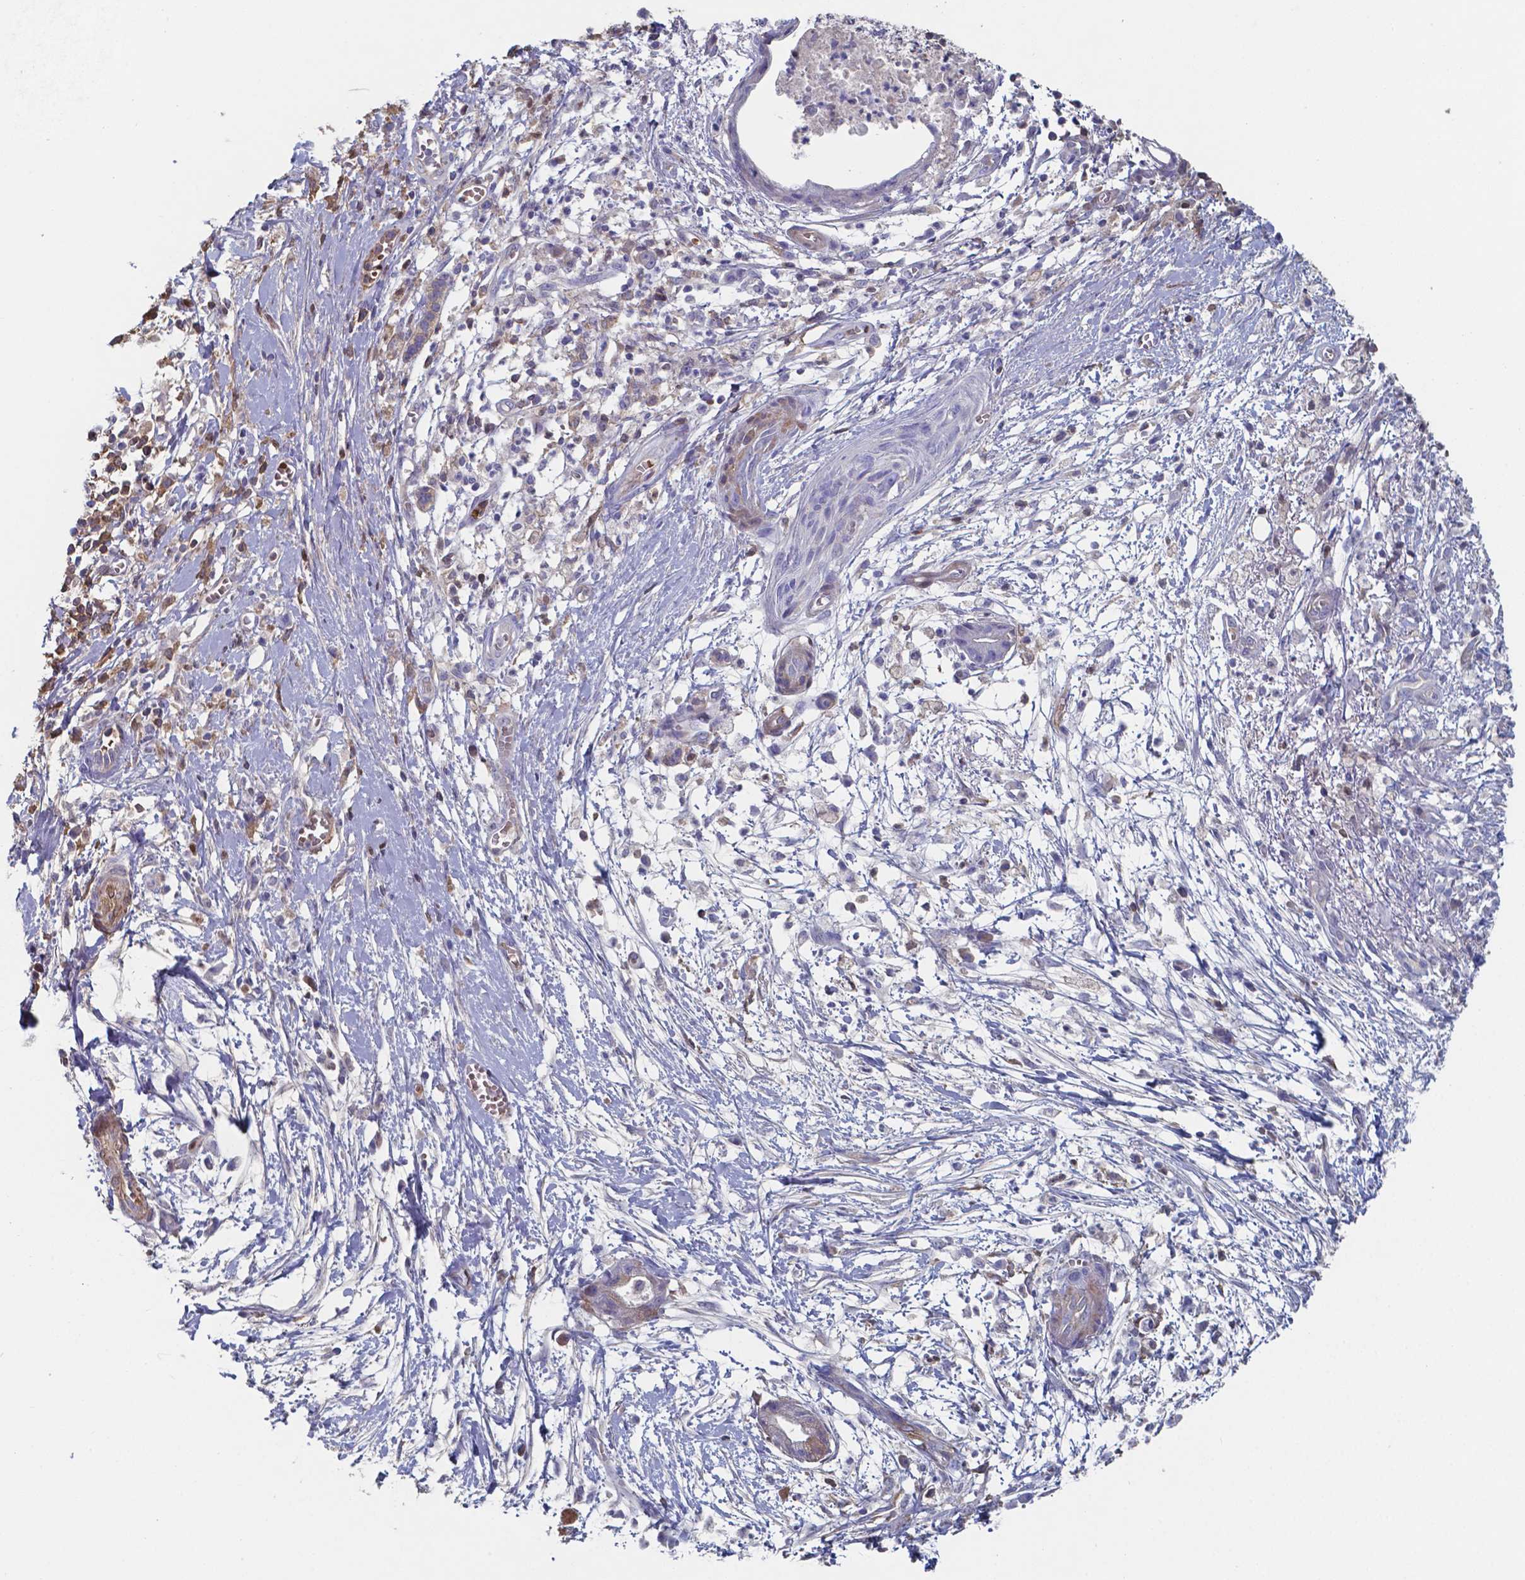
{"staining": {"intensity": "negative", "quantity": "none", "location": "none"}, "tissue": "pancreatic cancer", "cell_type": "Tumor cells", "image_type": "cancer", "snomed": [{"axis": "morphology", "description": "Normal tissue, NOS"}, {"axis": "morphology", "description": "Adenocarcinoma, NOS"}, {"axis": "topography", "description": "Lymph node"}, {"axis": "topography", "description": "Pancreas"}], "caption": "Tumor cells are negative for protein expression in human pancreatic cancer.", "gene": "BTBD17", "patient": {"sex": "female", "age": 58}}